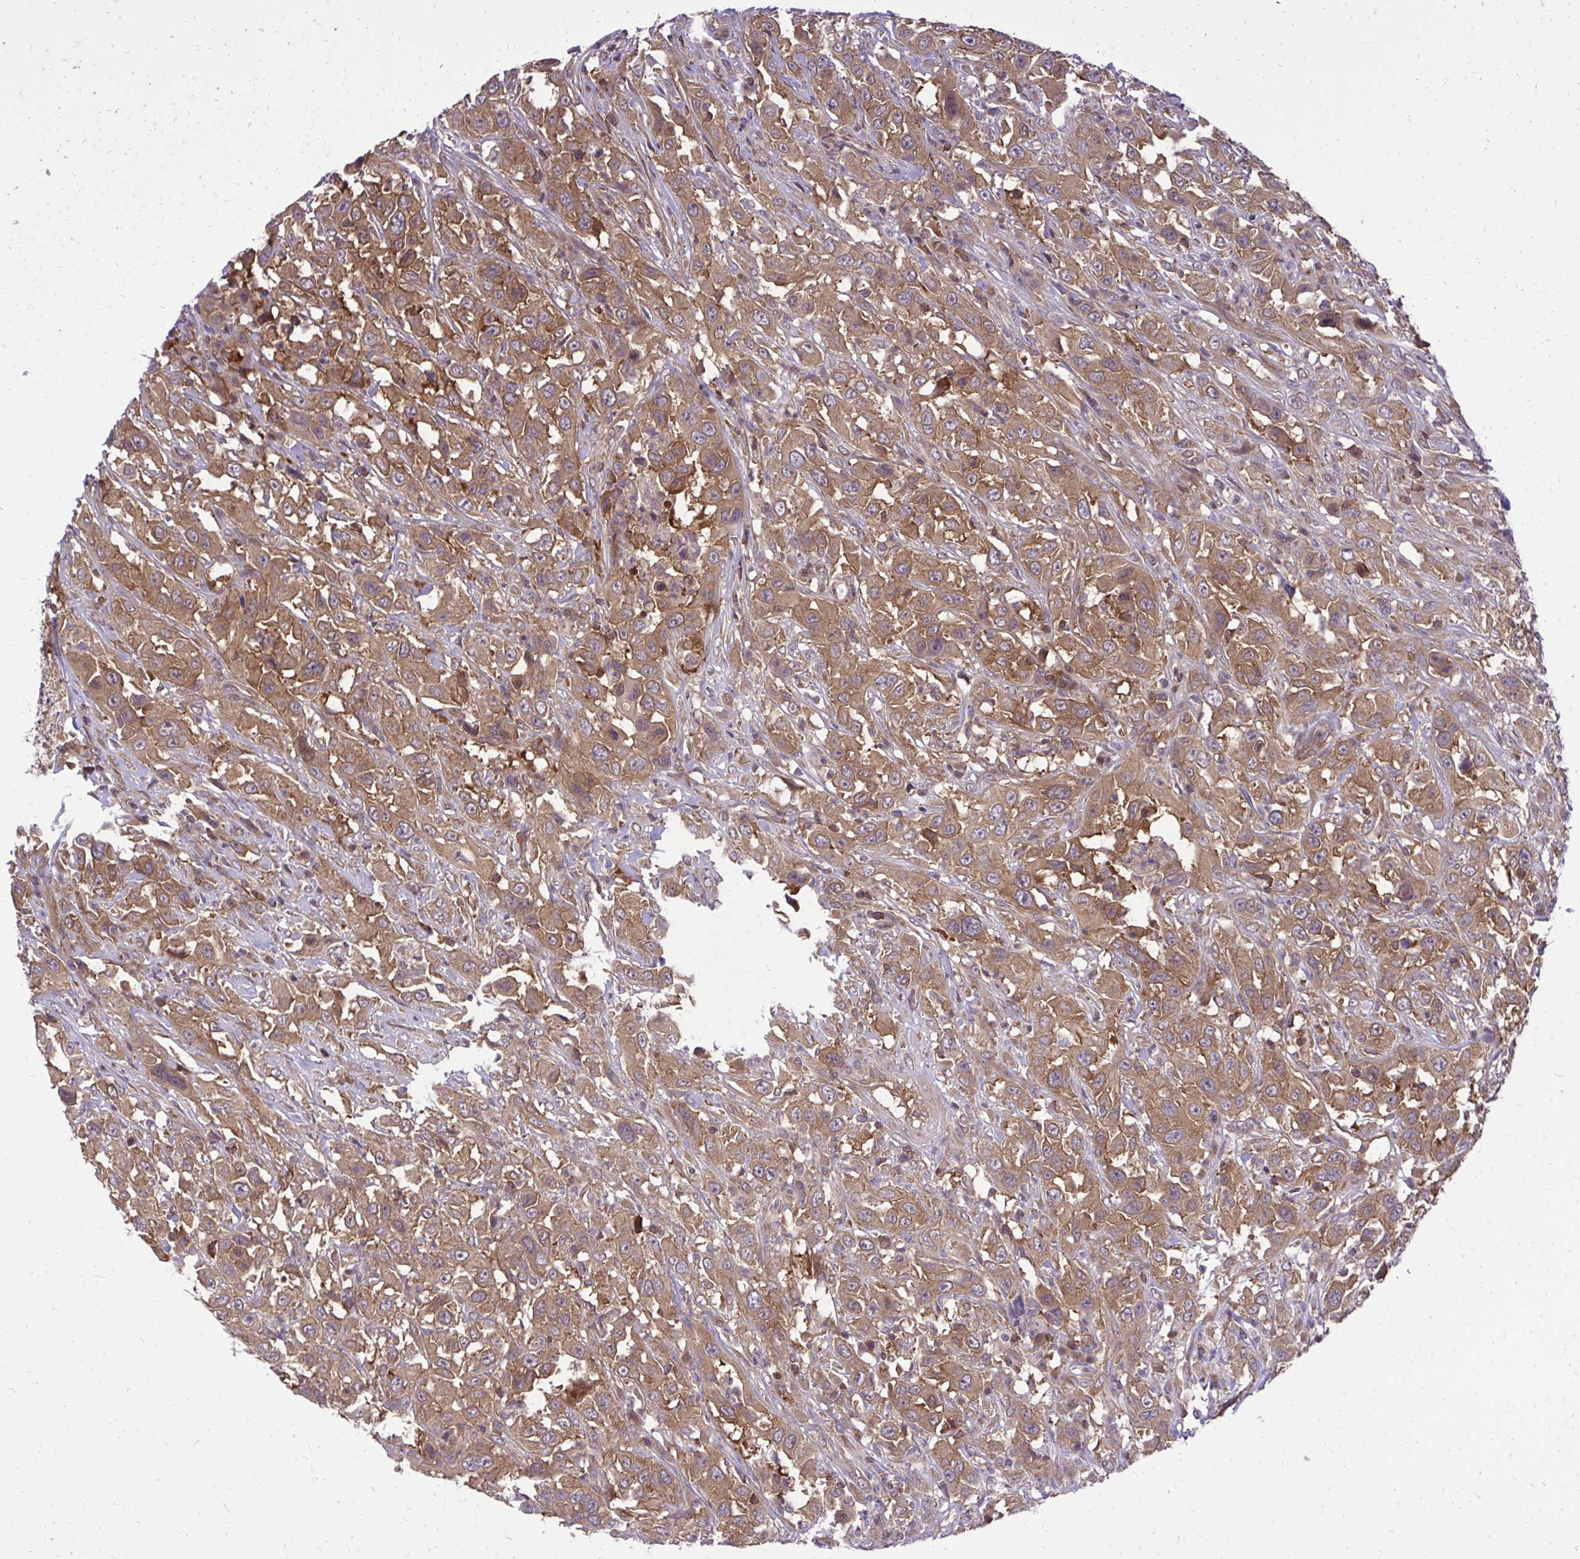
{"staining": {"intensity": "moderate", "quantity": ">75%", "location": "cytoplasmic/membranous"}, "tissue": "urothelial cancer", "cell_type": "Tumor cells", "image_type": "cancer", "snomed": [{"axis": "morphology", "description": "Urothelial carcinoma, High grade"}, {"axis": "topography", "description": "Urinary bladder"}], "caption": "Immunohistochemical staining of urothelial cancer reveals medium levels of moderate cytoplasmic/membranous positivity in about >75% of tumor cells.", "gene": "PPP5C", "patient": {"sex": "male", "age": 61}}